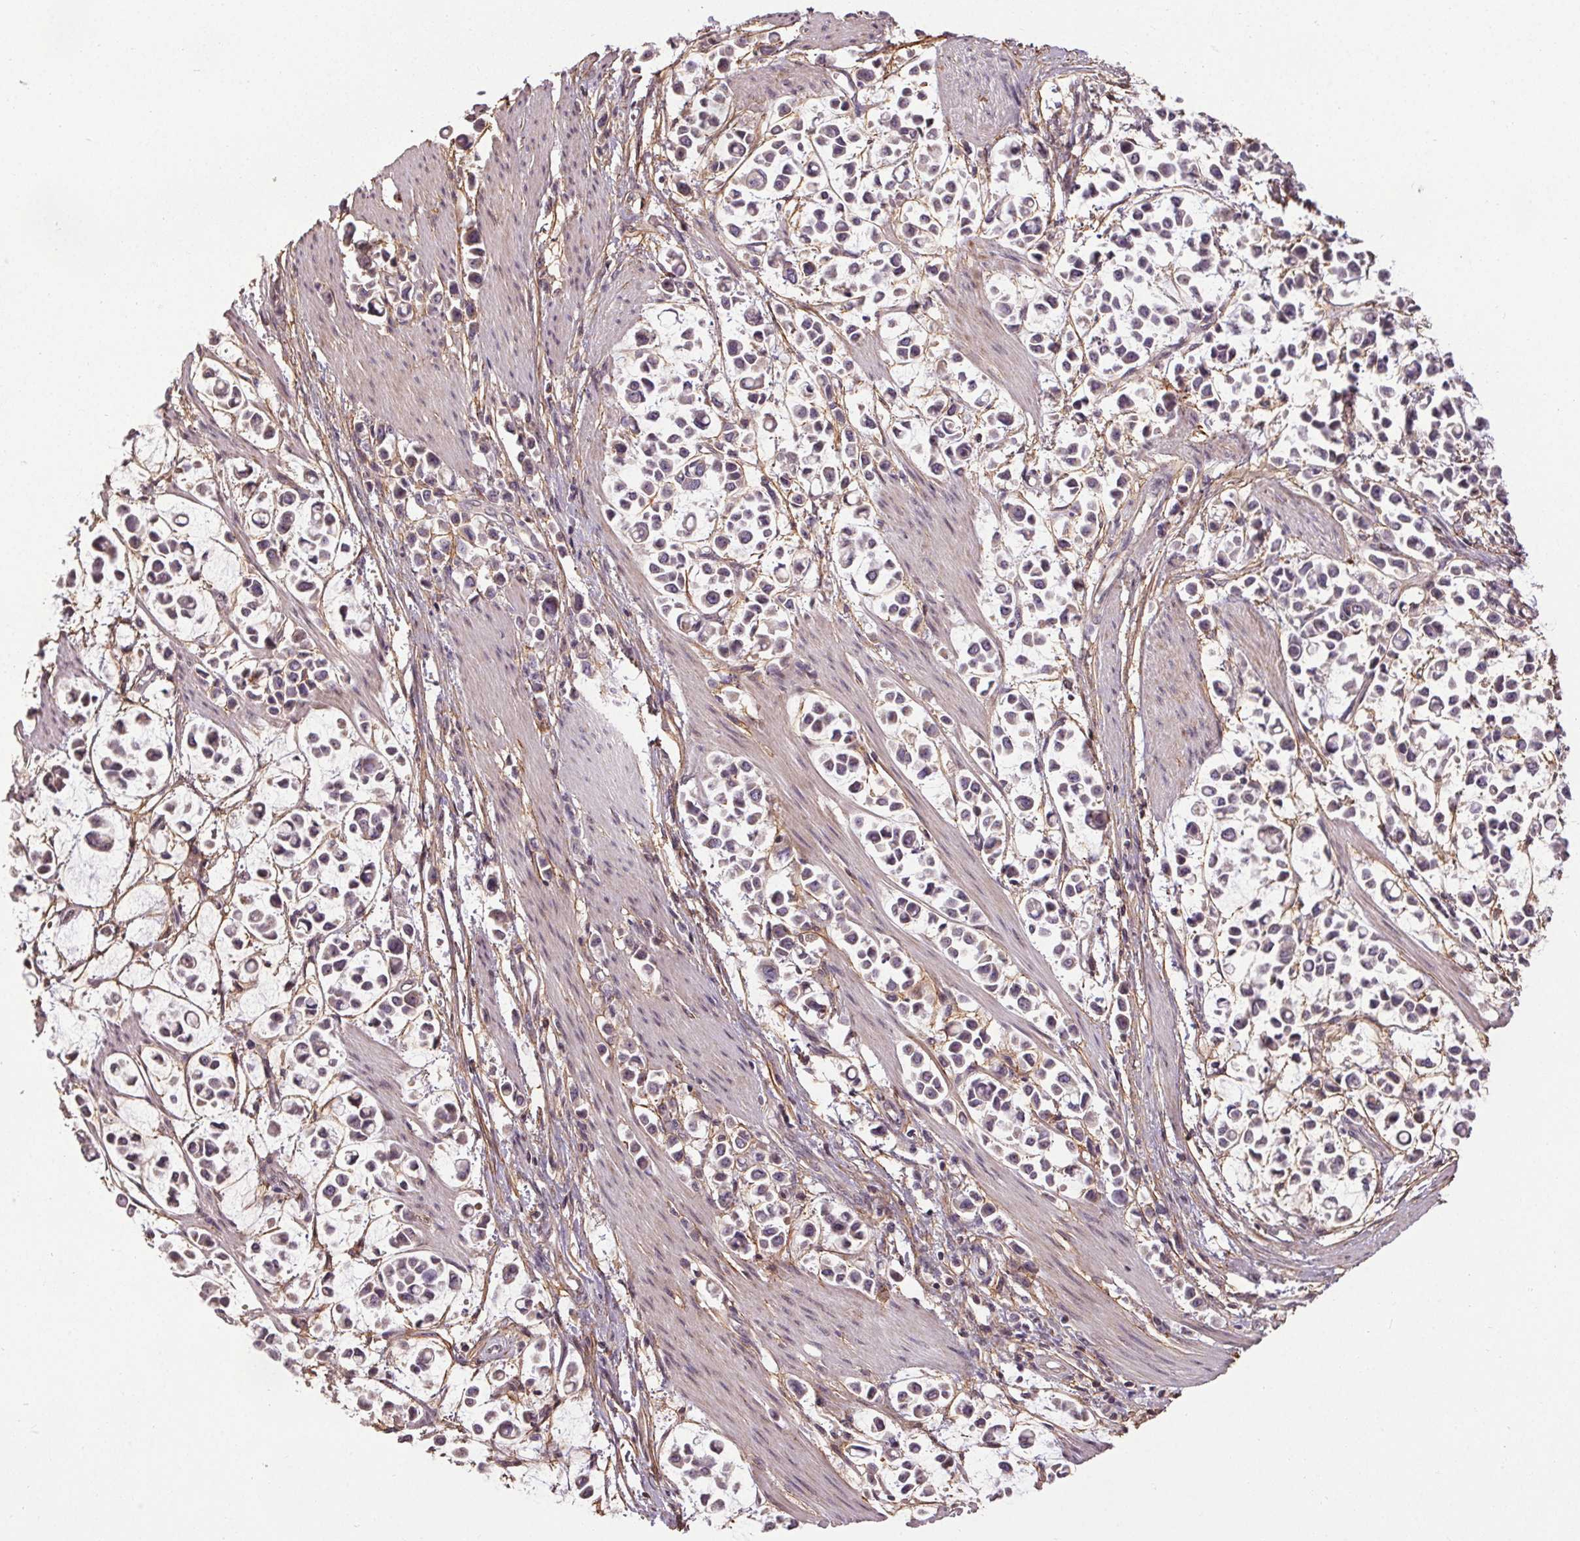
{"staining": {"intensity": "negative", "quantity": "none", "location": "none"}, "tissue": "stomach cancer", "cell_type": "Tumor cells", "image_type": "cancer", "snomed": [{"axis": "morphology", "description": "Adenocarcinoma, NOS"}, {"axis": "topography", "description": "Stomach"}], "caption": "Immunohistochemistry (IHC) of human adenocarcinoma (stomach) reveals no positivity in tumor cells. Brightfield microscopy of IHC stained with DAB (3,3'-diaminobenzidine) (brown) and hematoxylin (blue), captured at high magnification.", "gene": "KIAA0232", "patient": {"sex": "male", "age": 82}}